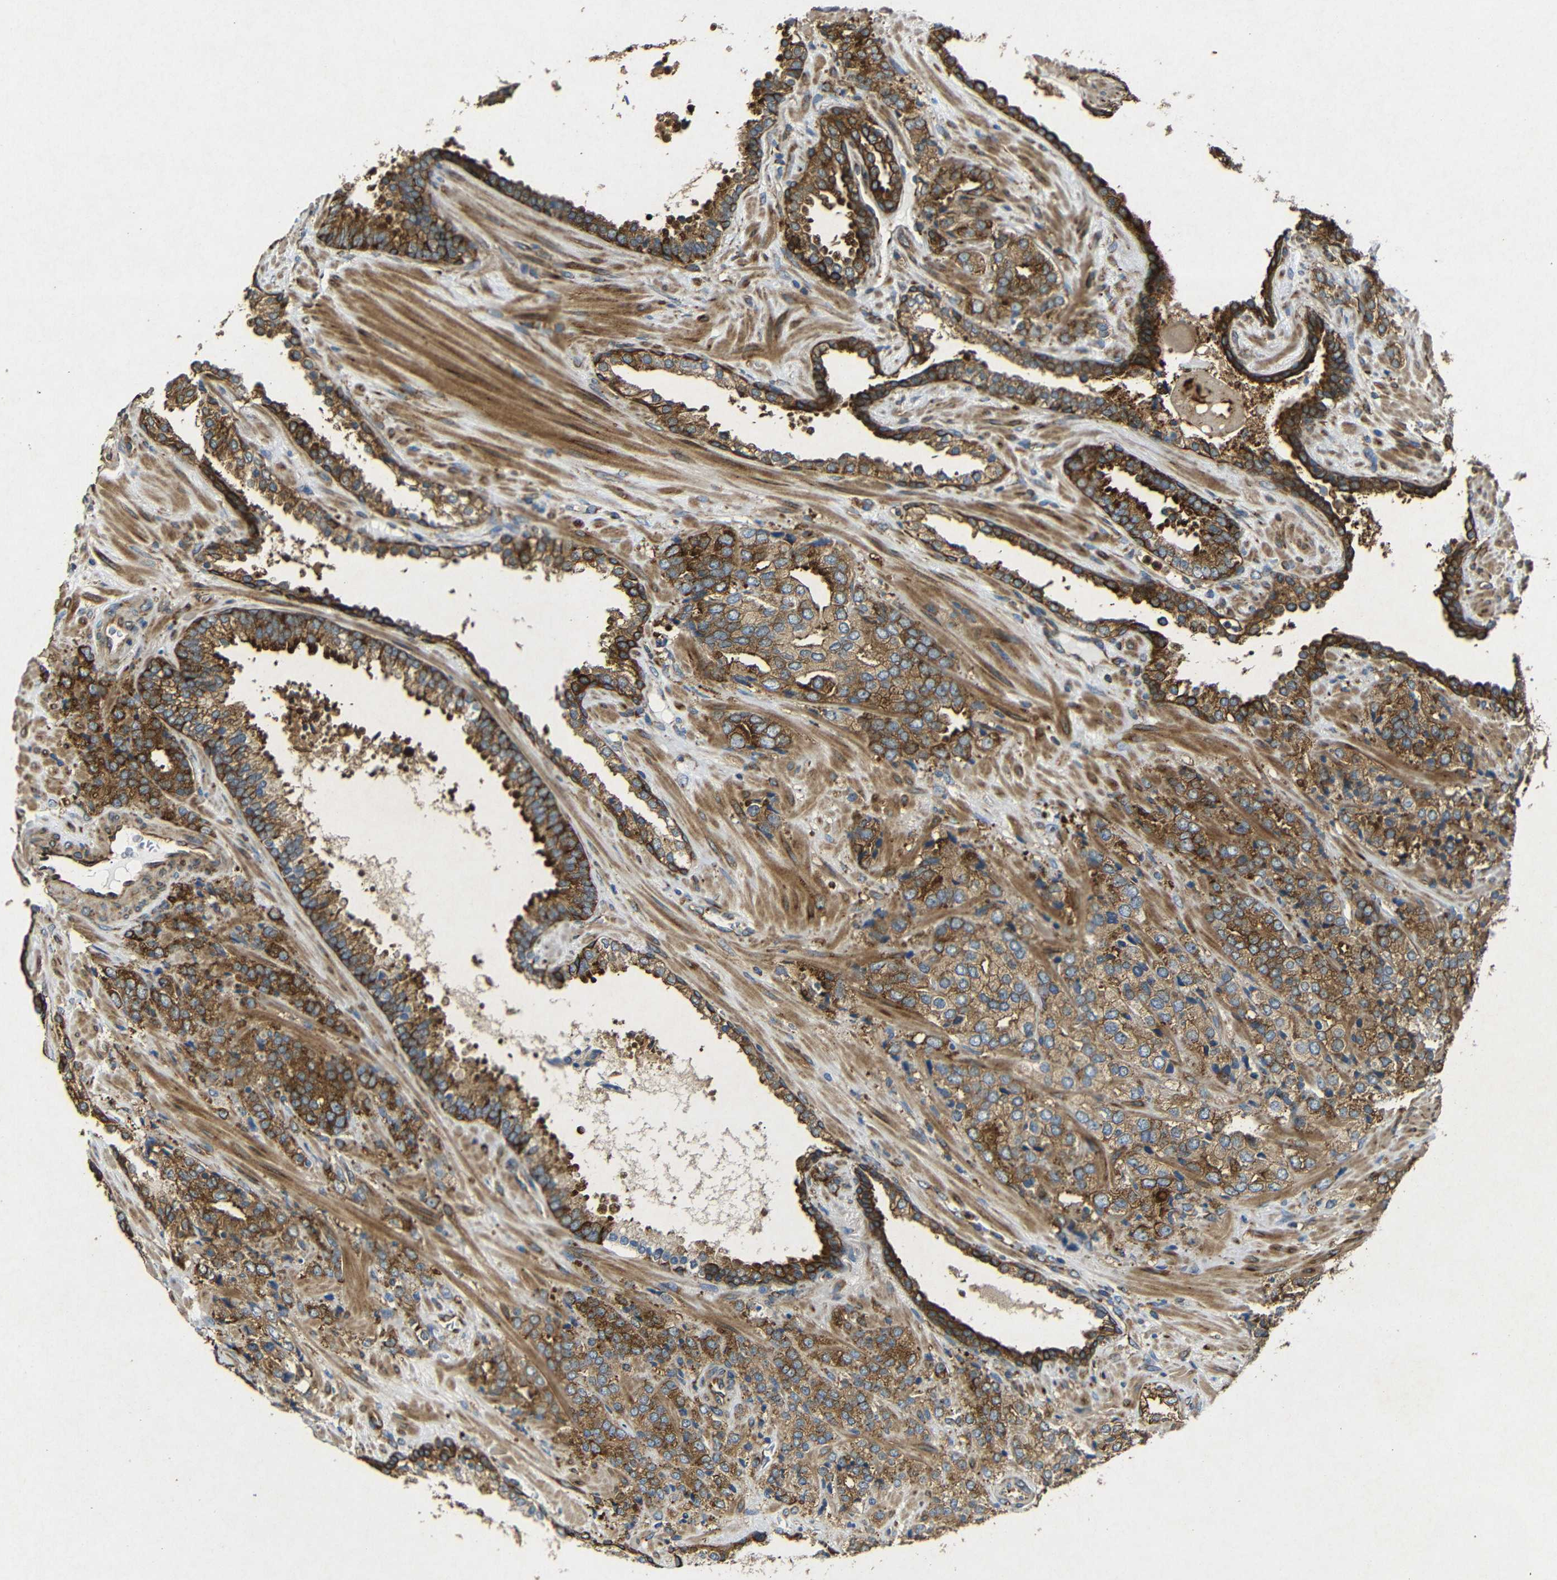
{"staining": {"intensity": "strong", "quantity": ">75%", "location": "cytoplasmic/membranous"}, "tissue": "prostate cancer", "cell_type": "Tumor cells", "image_type": "cancer", "snomed": [{"axis": "morphology", "description": "Adenocarcinoma, High grade"}, {"axis": "topography", "description": "Prostate"}], "caption": "High-grade adenocarcinoma (prostate) stained with a brown dye shows strong cytoplasmic/membranous positive expression in approximately >75% of tumor cells.", "gene": "BTF3", "patient": {"sex": "male", "age": 71}}